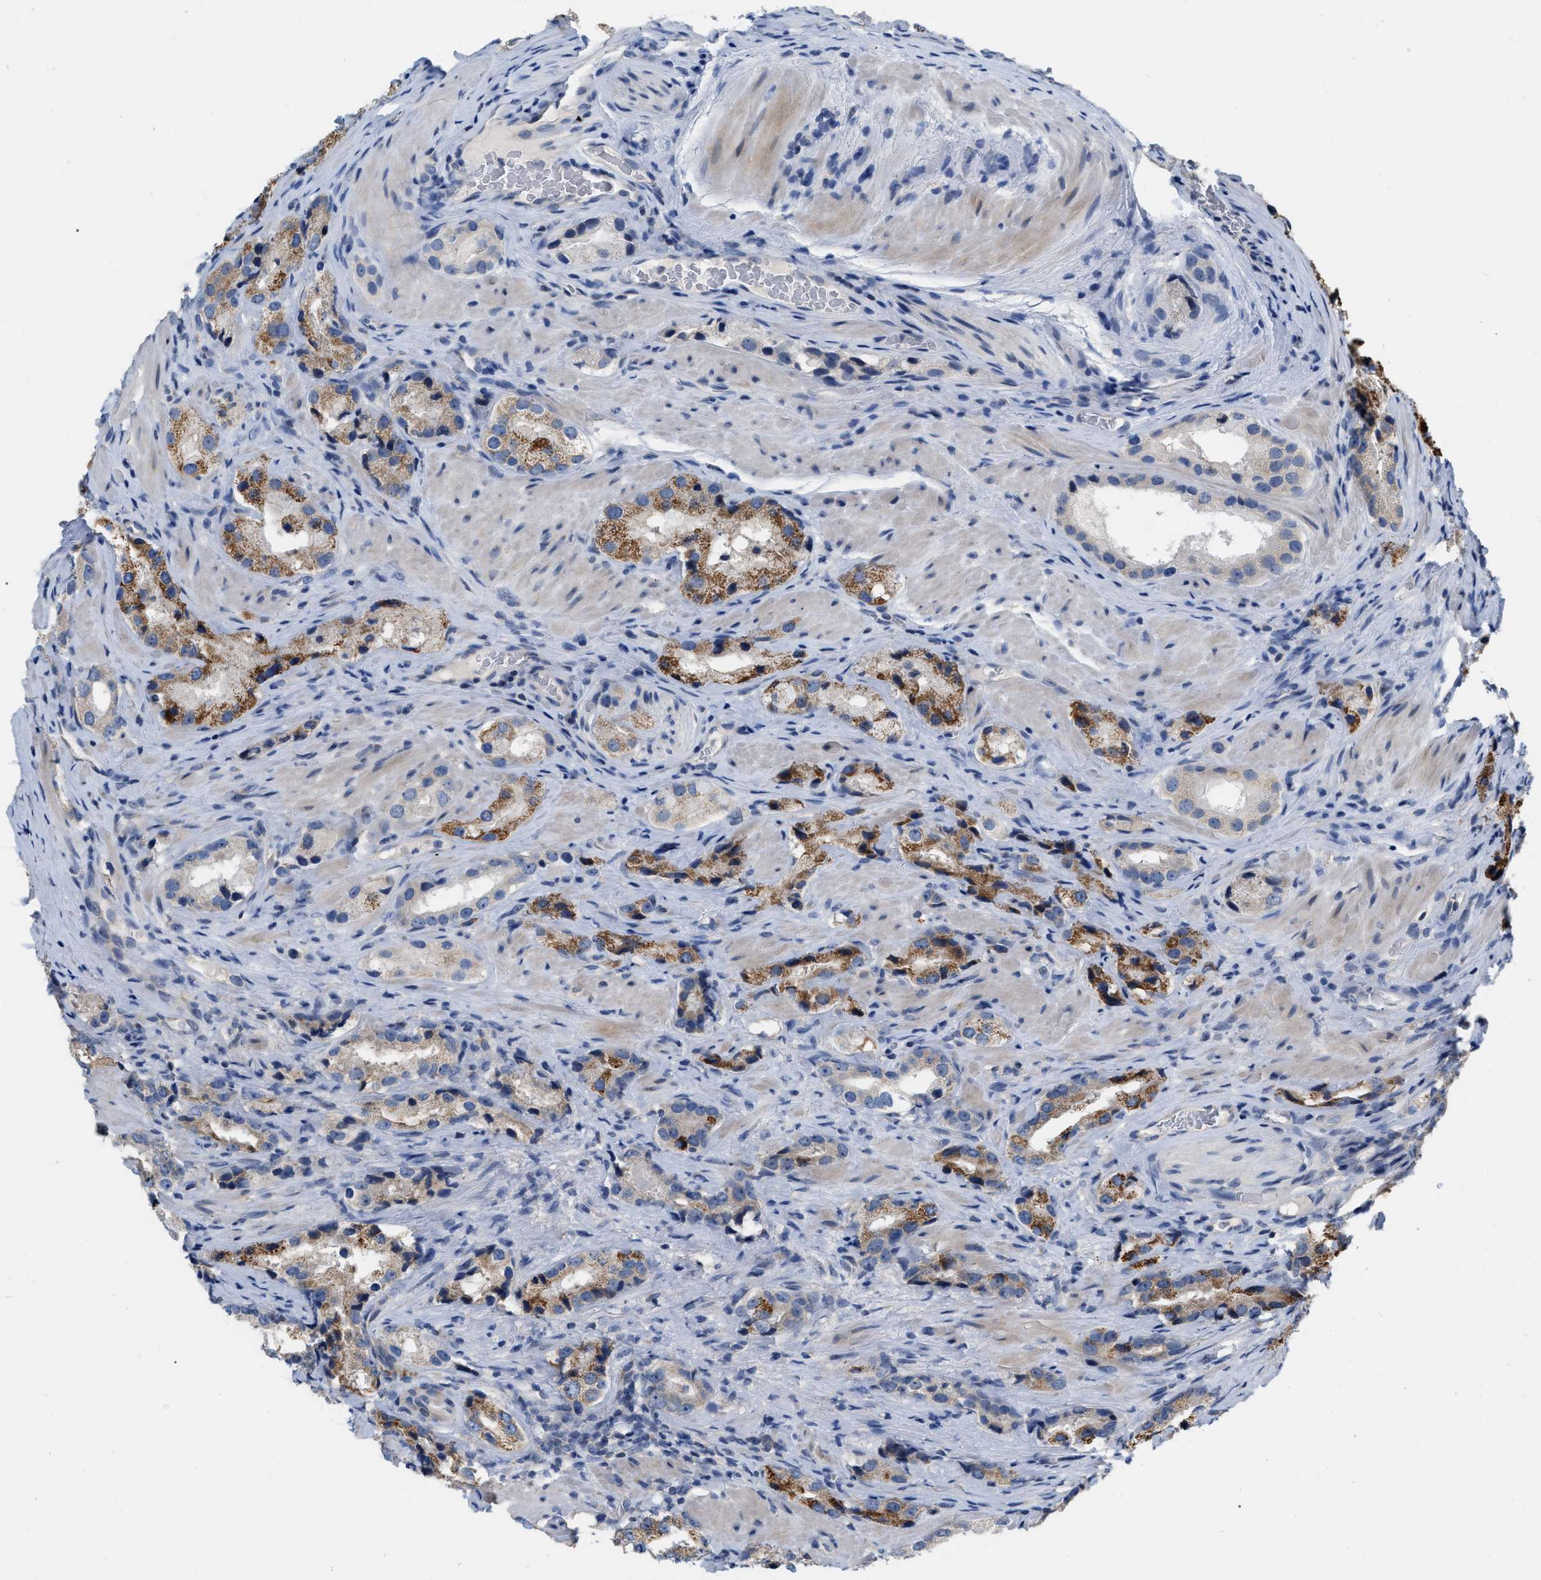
{"staining": {"intensity": "moderate", "quantity": "25%-75%", "location": "cytoplasmic/membranous"}, "tissue": "prostate cancer", "cell_type": "Tumor cells", "image_type": "cancer", "snomed": [{"axis": "morphology", "description": "Adenocarcinoma, High grade"}, {"axis": "topography", "description": "Prostate"}], "caption": "Prostate high-grade adenocarcinoma tissue demonstrates moderate cytoplasmic/membranous staining in about 25%-75% of tumor cells, visualized by immunohistochemistry.", "gene": "DDX56", "patient": {"sex": "male", "age": 63}}